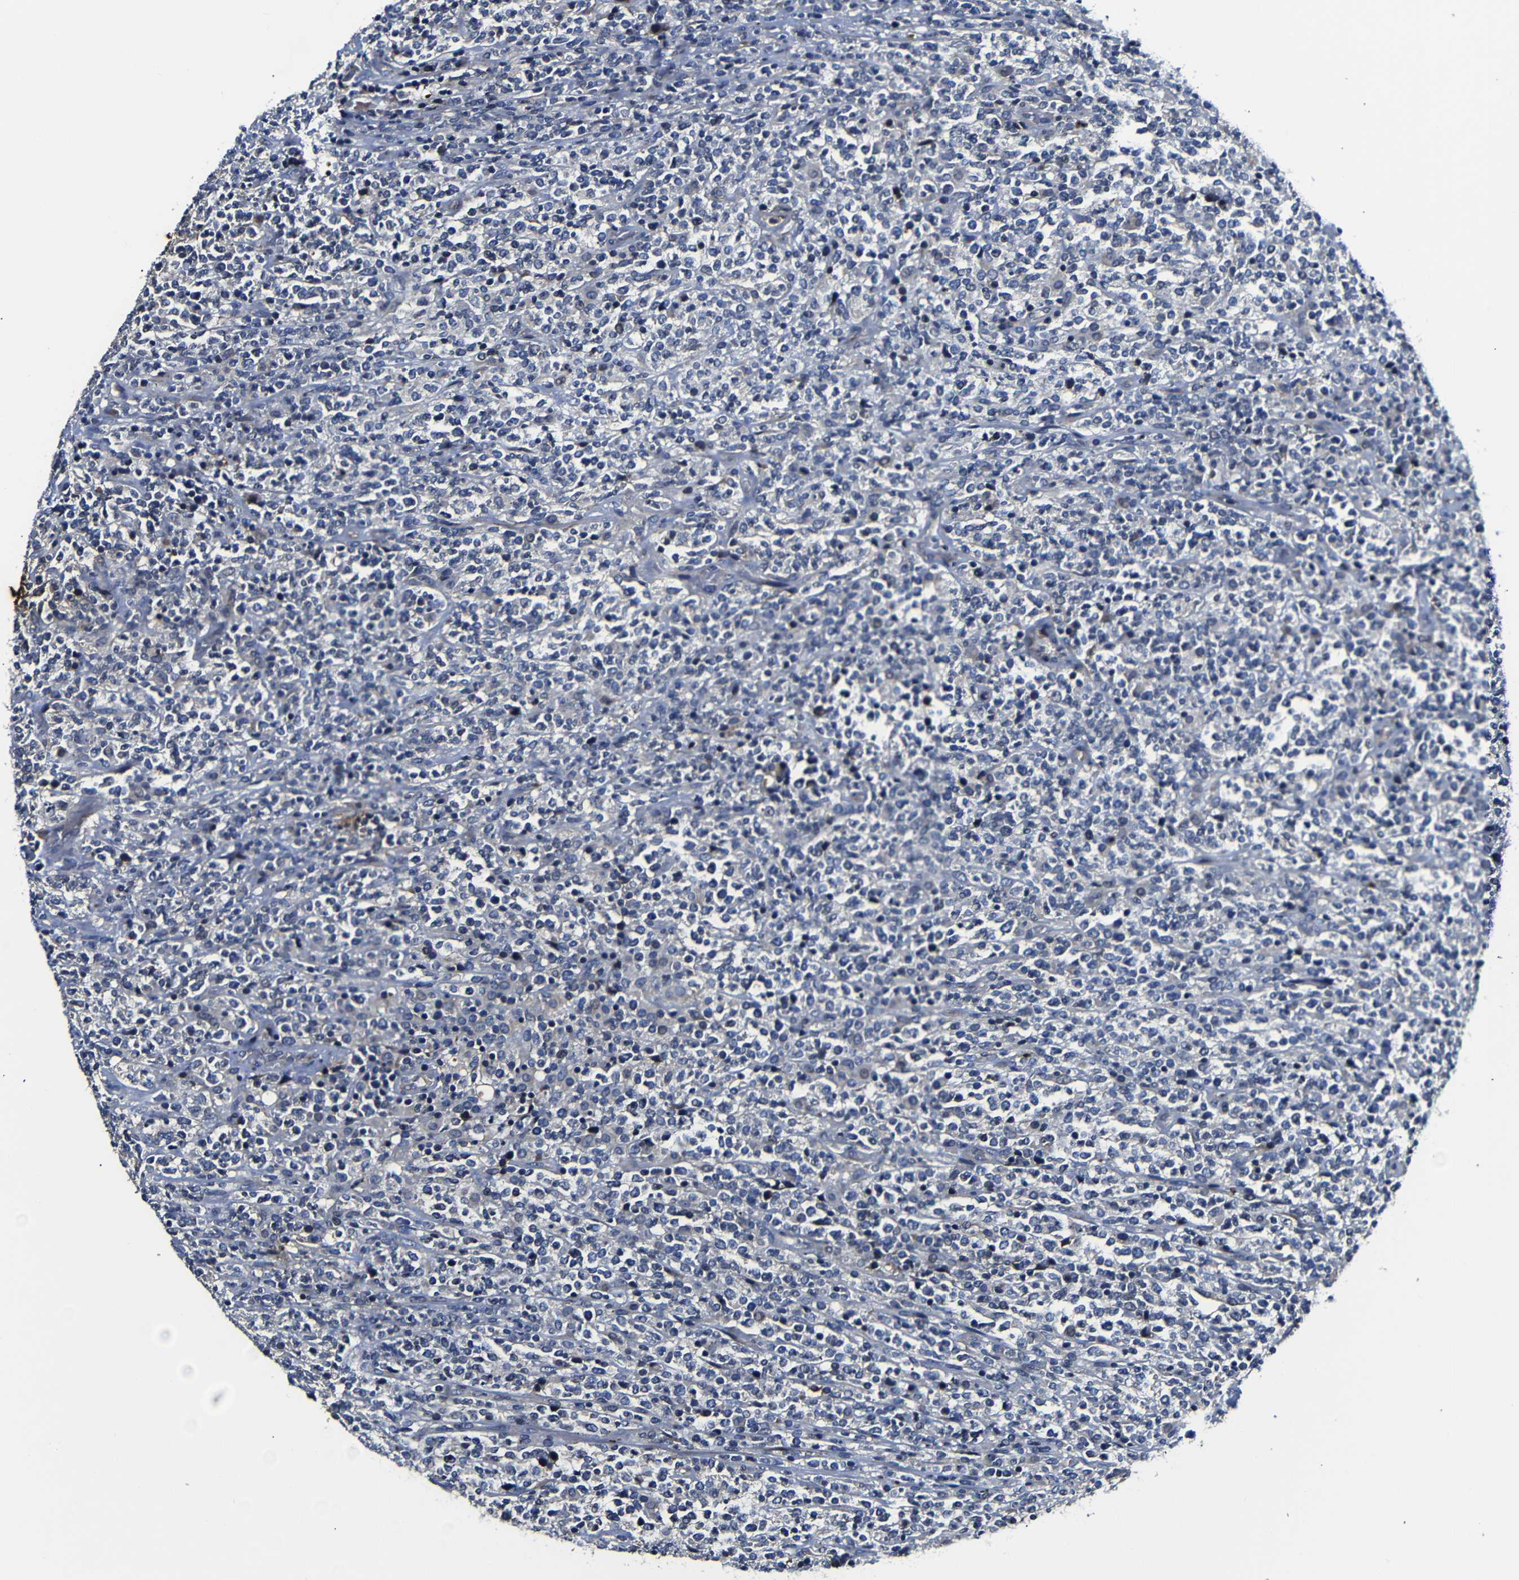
{"staining": {"intensity": "negative", "quantity": "none", "location": "none"}, "tissue": "lymphoma", "cell_type": "Tumor cells", "image_type": "cancer", "snomed": [{"axis": "morphology", "description": "Malignant lymphoma, non-Hodgkin's type, High grade"}, {"axis": "topography", "description": "Soft tissue"}], "caption": "Human lymphoma stained for a protein using immunohistochemistry (IHC) displays no expression in tumor cells.", "gene": "AFDN", "patient": {"sex": "male", "age": 18}}